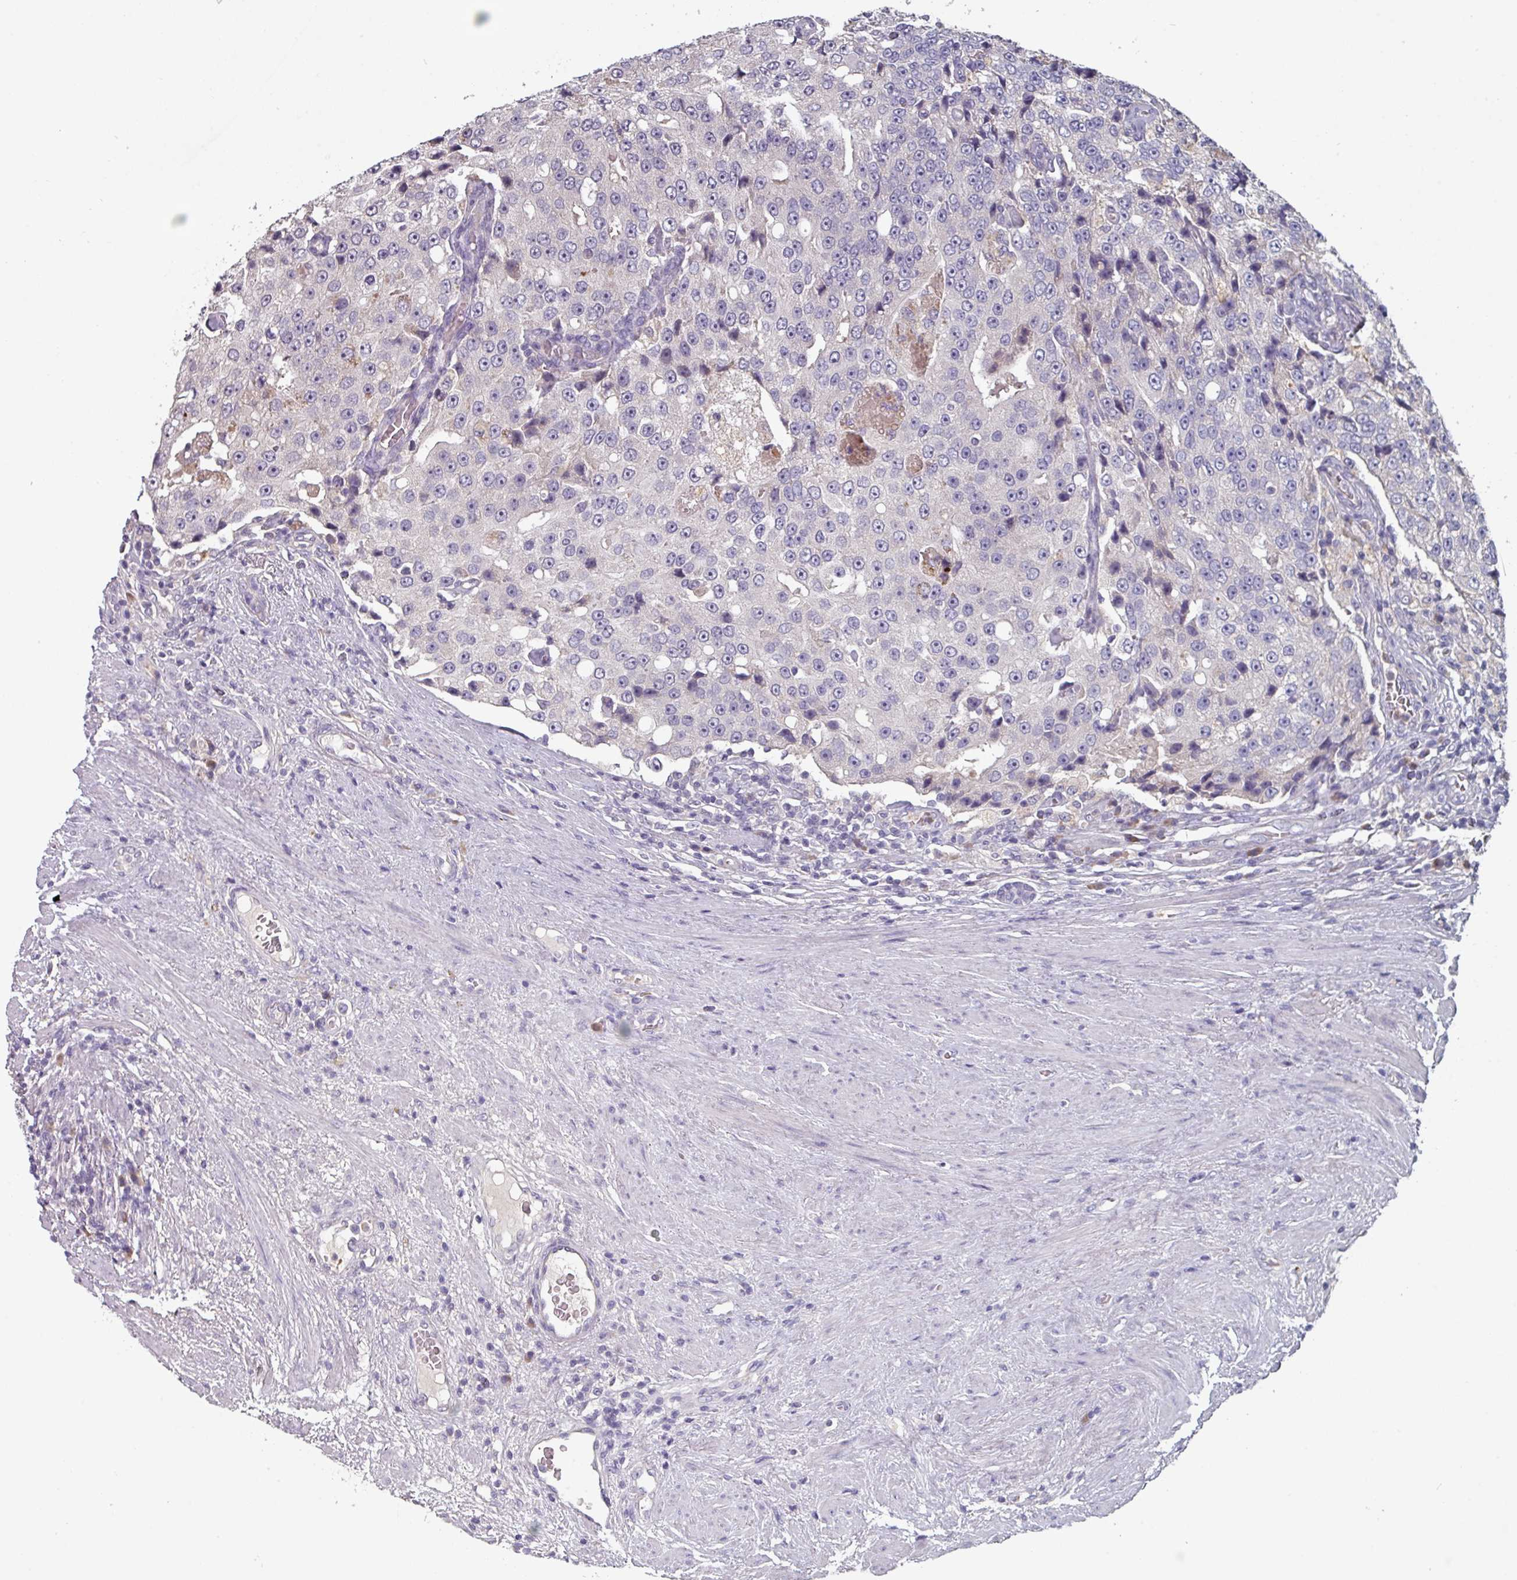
{"staining": {"intensity": "negative", "quantity": "none", "location": "none"}, "tissue": "prostate cancer", "cell_type": "Tumor cells", "image_type": "cancer", "snomed": [{"axis": "morphology", "description": "Adenocarcinoma, High grade"}, {"axis": "topography", "description": "Prostate"}], "caption": "A high-resolution photomicrograph shows immunohistochemistry (IHC) staining of prostate cancer, which displays no significant expression in tumor cells. The staining was performed using DAB to visualize the protein expression in brown, while the nuclei were stained in blue with hematoxylin (Magnification: 20x).", "gene": "PRAMEF8", "patient": {"sex": "male", "age": 70}}